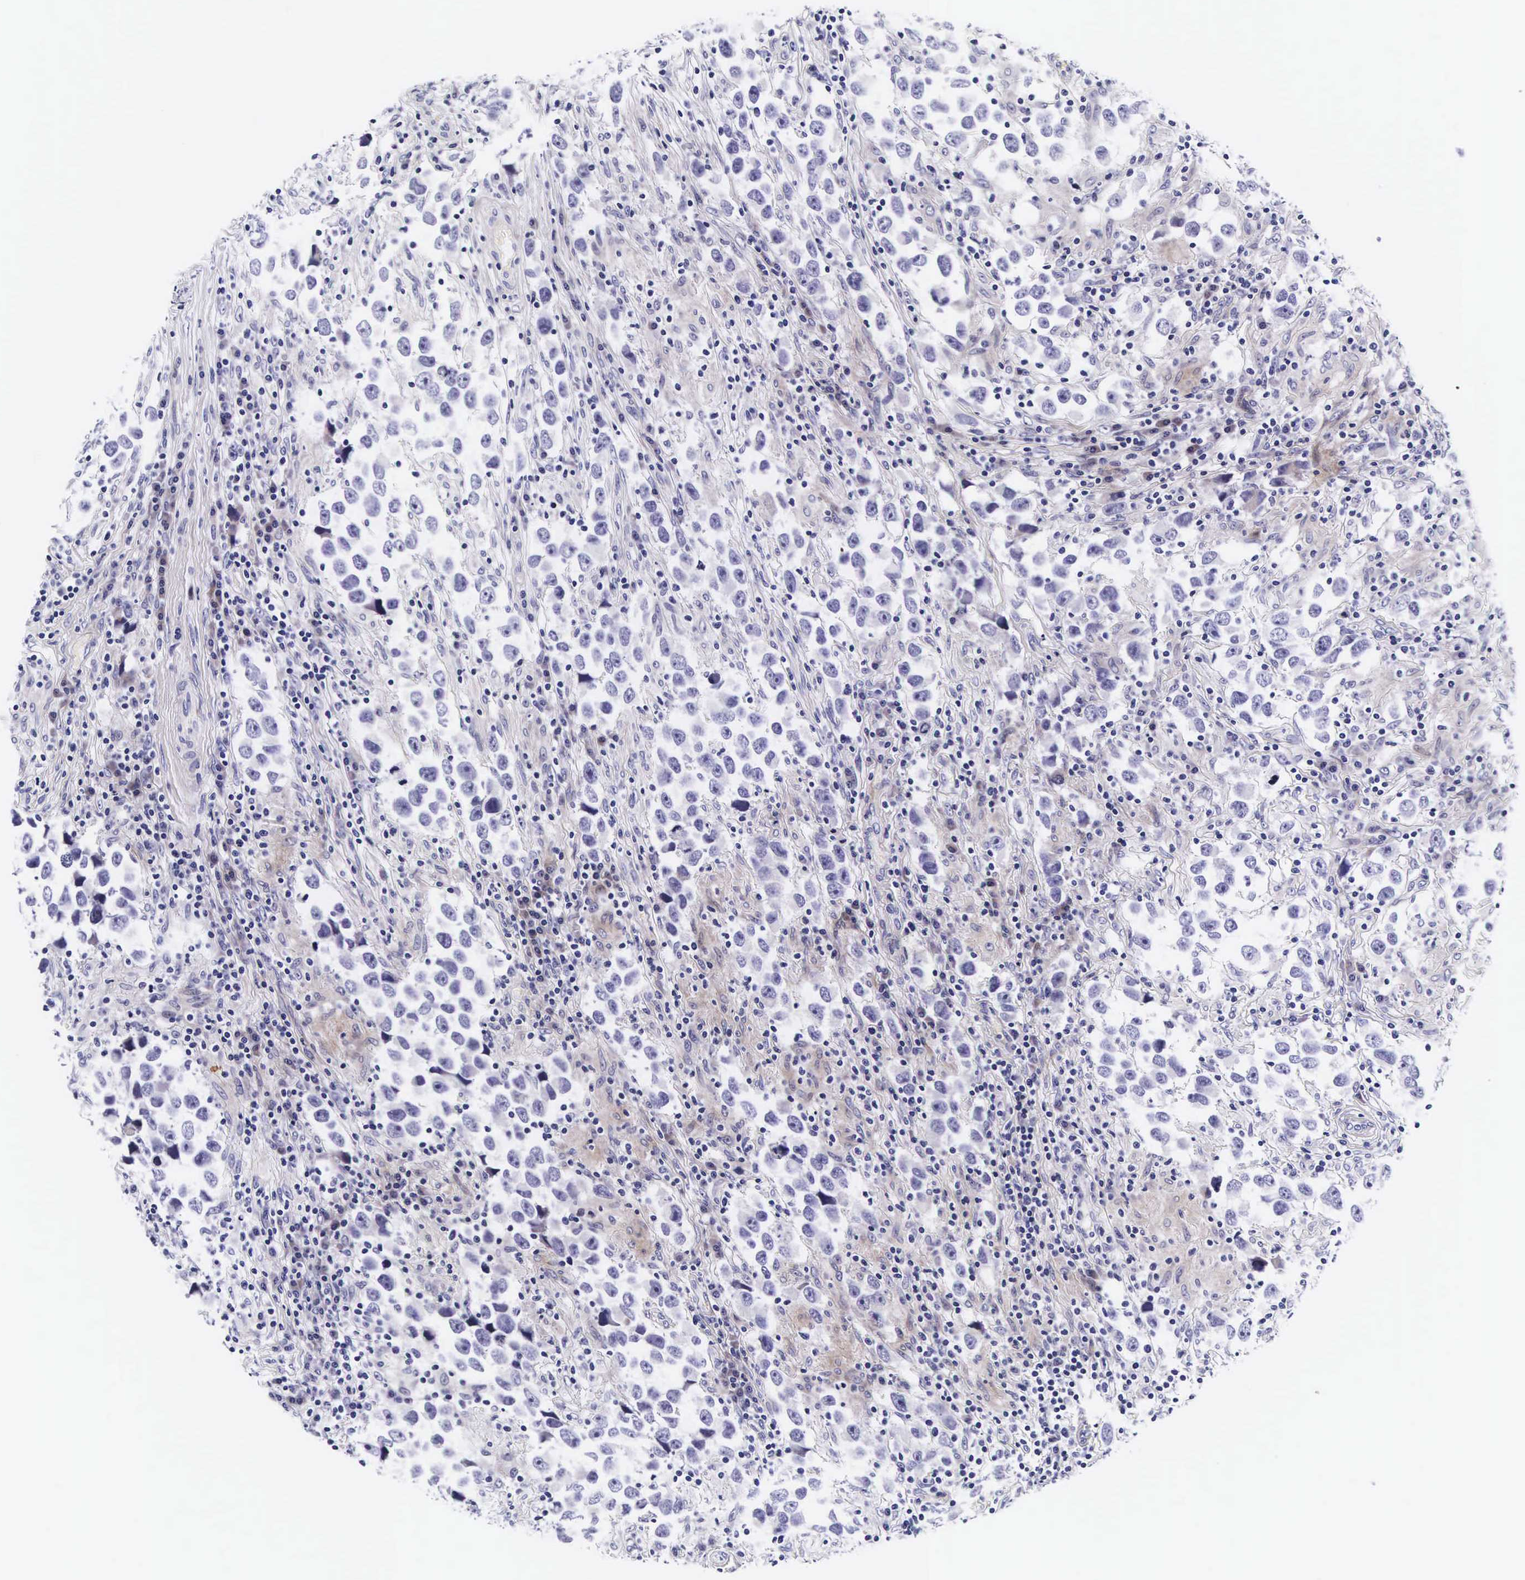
{"staining": {"intensity": "negative", "quantity": "none", "location": "none"}, "tissue": "testis cancer", "cell_type": "Tumor cells", "image_type": "cancer", "snomed": [{"axis": "morphology", "description": "Carcinoma, Embryonal, NOS"}, {"axis": "topography", "description": "Testis"}], "caption": "Immunohistochemistry of human testis cancer reveals no expression in tumor cells.", "gene": "UPRT", "patient": {"sex": "male", "age": 21}}